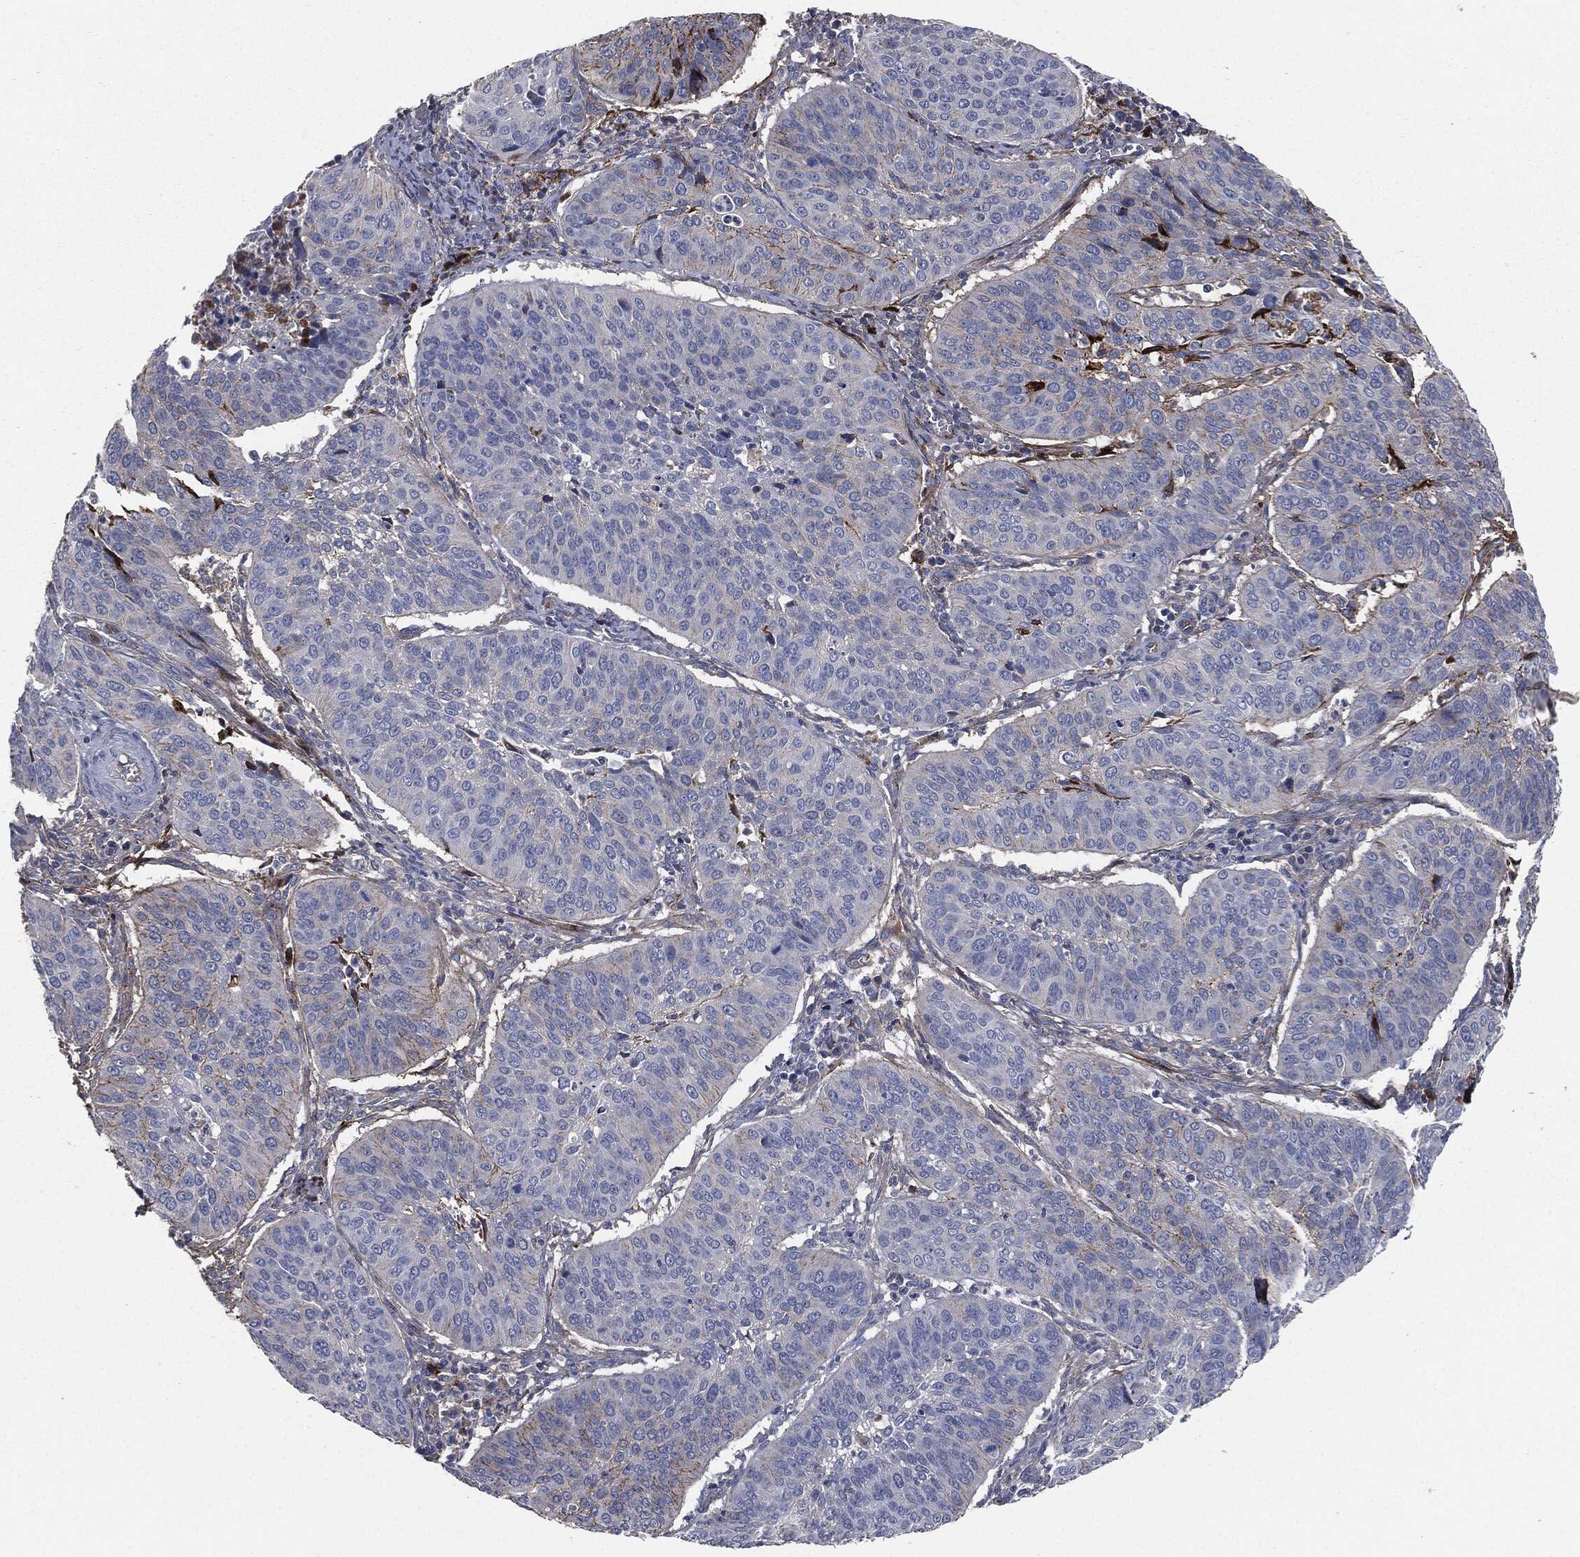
{"staining": {"intensity": "moderate", "quantity": "<25%", "location": "cytoplasmic/membranous"}, "tissue": "cervical cancer", "cell_type": "Tumor cells", "image_type": "cancer", "snomed": [{"axis": "morphology", "description": "Normal tissue, NOS"}, {"axis": "morphology", "description": "Squamous cell carcinoma, NOS"}, {"axis": "topography", "description": "Cervix"}], "caption": "The histopathology image reveals immunohistochemical staining of cervical squamous cell carcinoma. There is moderate cytoplasmic/membranous expression is seen in about <25% of tumor cells. (brown staining indicates protein expression, while blue staining denotes nuclei).", "gene": "APOB", "patient": {"sex": "female", "age": 39}}